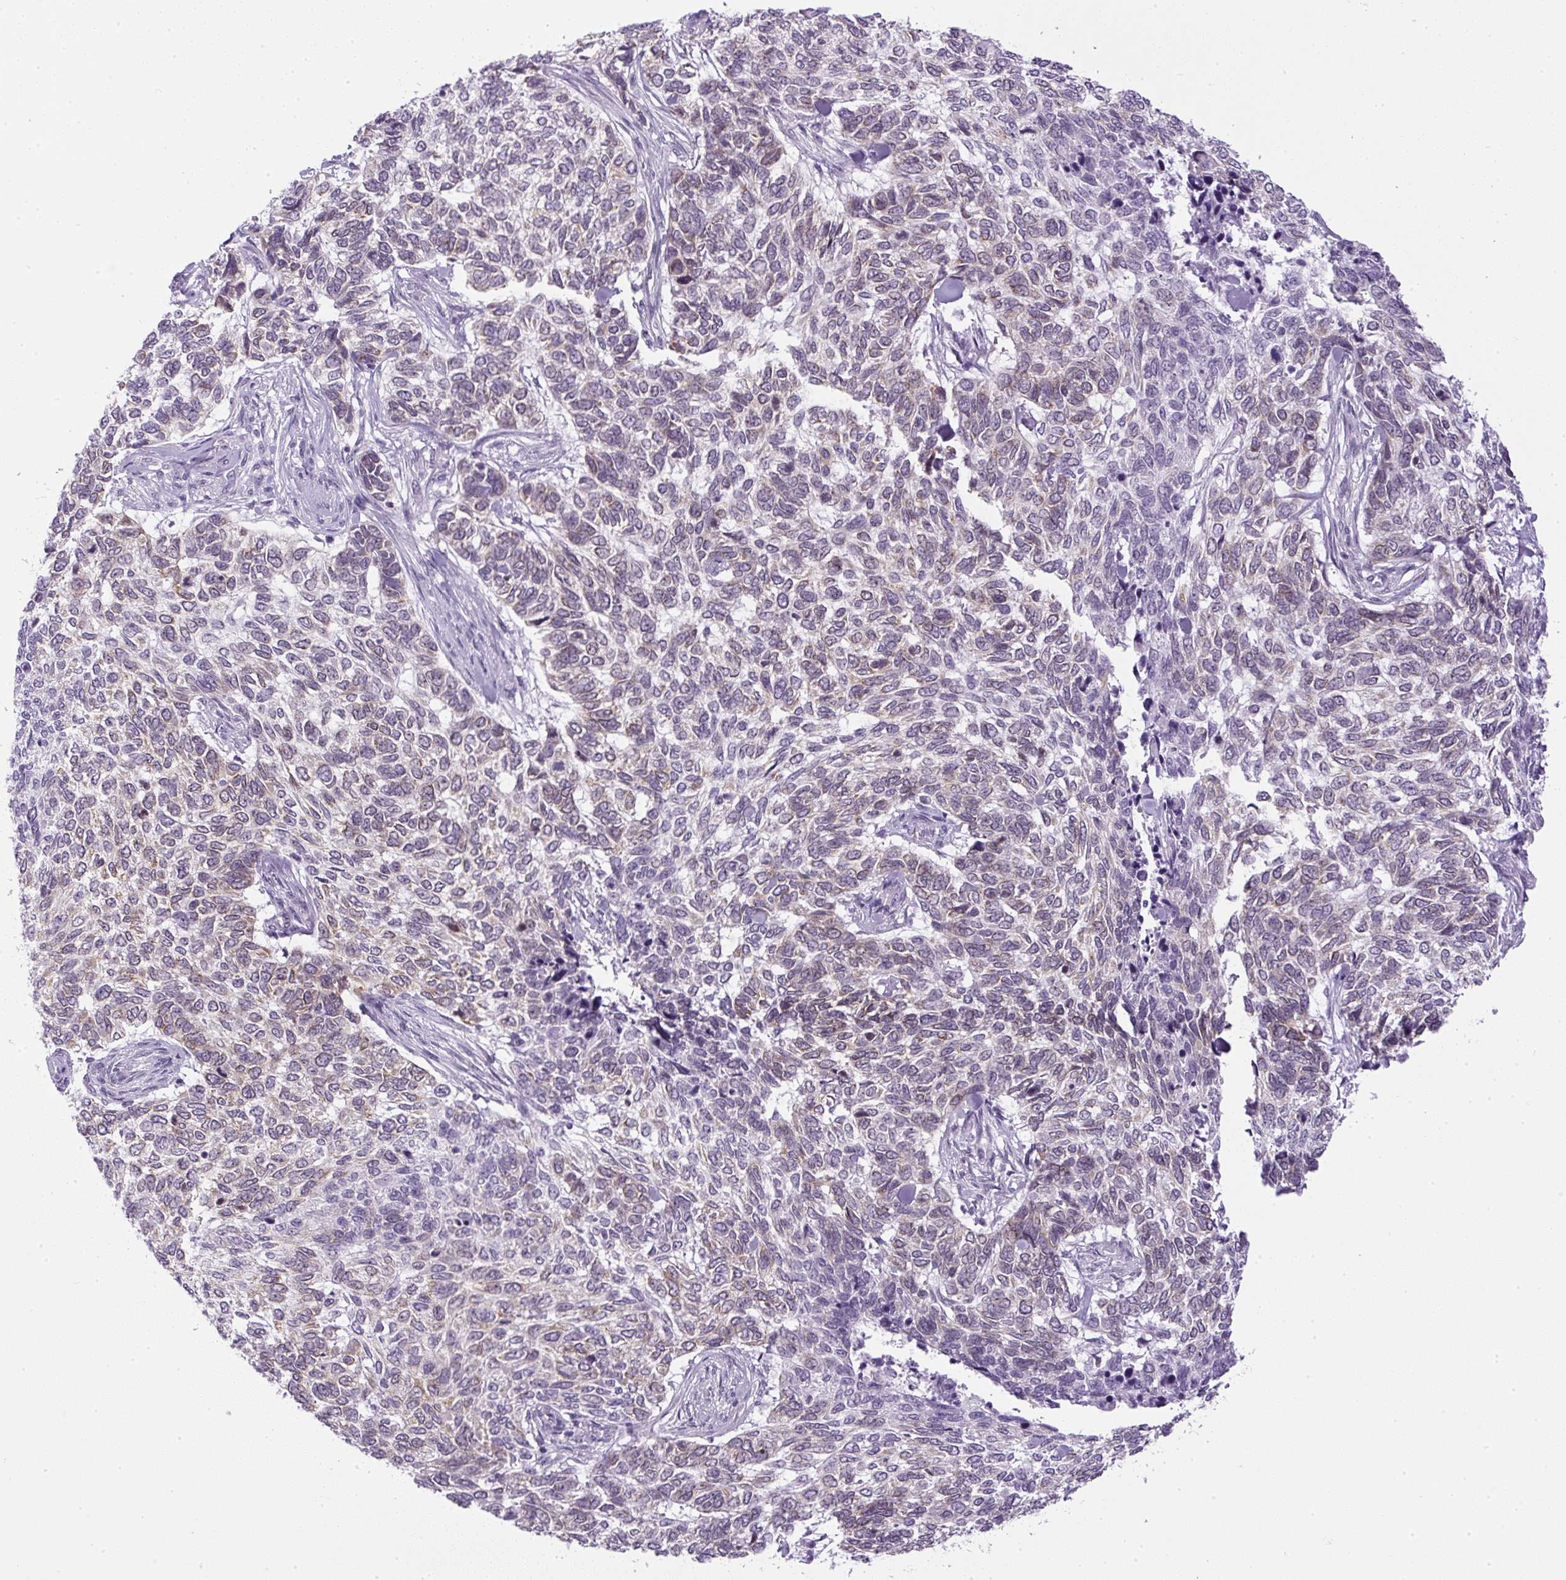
{"staining": {"intensity": "weak", "quantity": "25%-75%", "location": "cytoplasmic/membranous"}, "tissue": "skin cancer", "cell_type": "Tumor cells", "image_type": "cancer", "snomed": [{"axis": "morphology", "description": "Basal cell carcinoma"}, {"axis": "topography", "description": "Skin"}], "caption": "Immunohistochemical staining of skin cancer shows low levels of weak cytoplasmic/membranous protein staining in about 25%-75% of tumor cells.", "gene": "RHBDD2", "patient": {"sex": "female", "age": 65}}